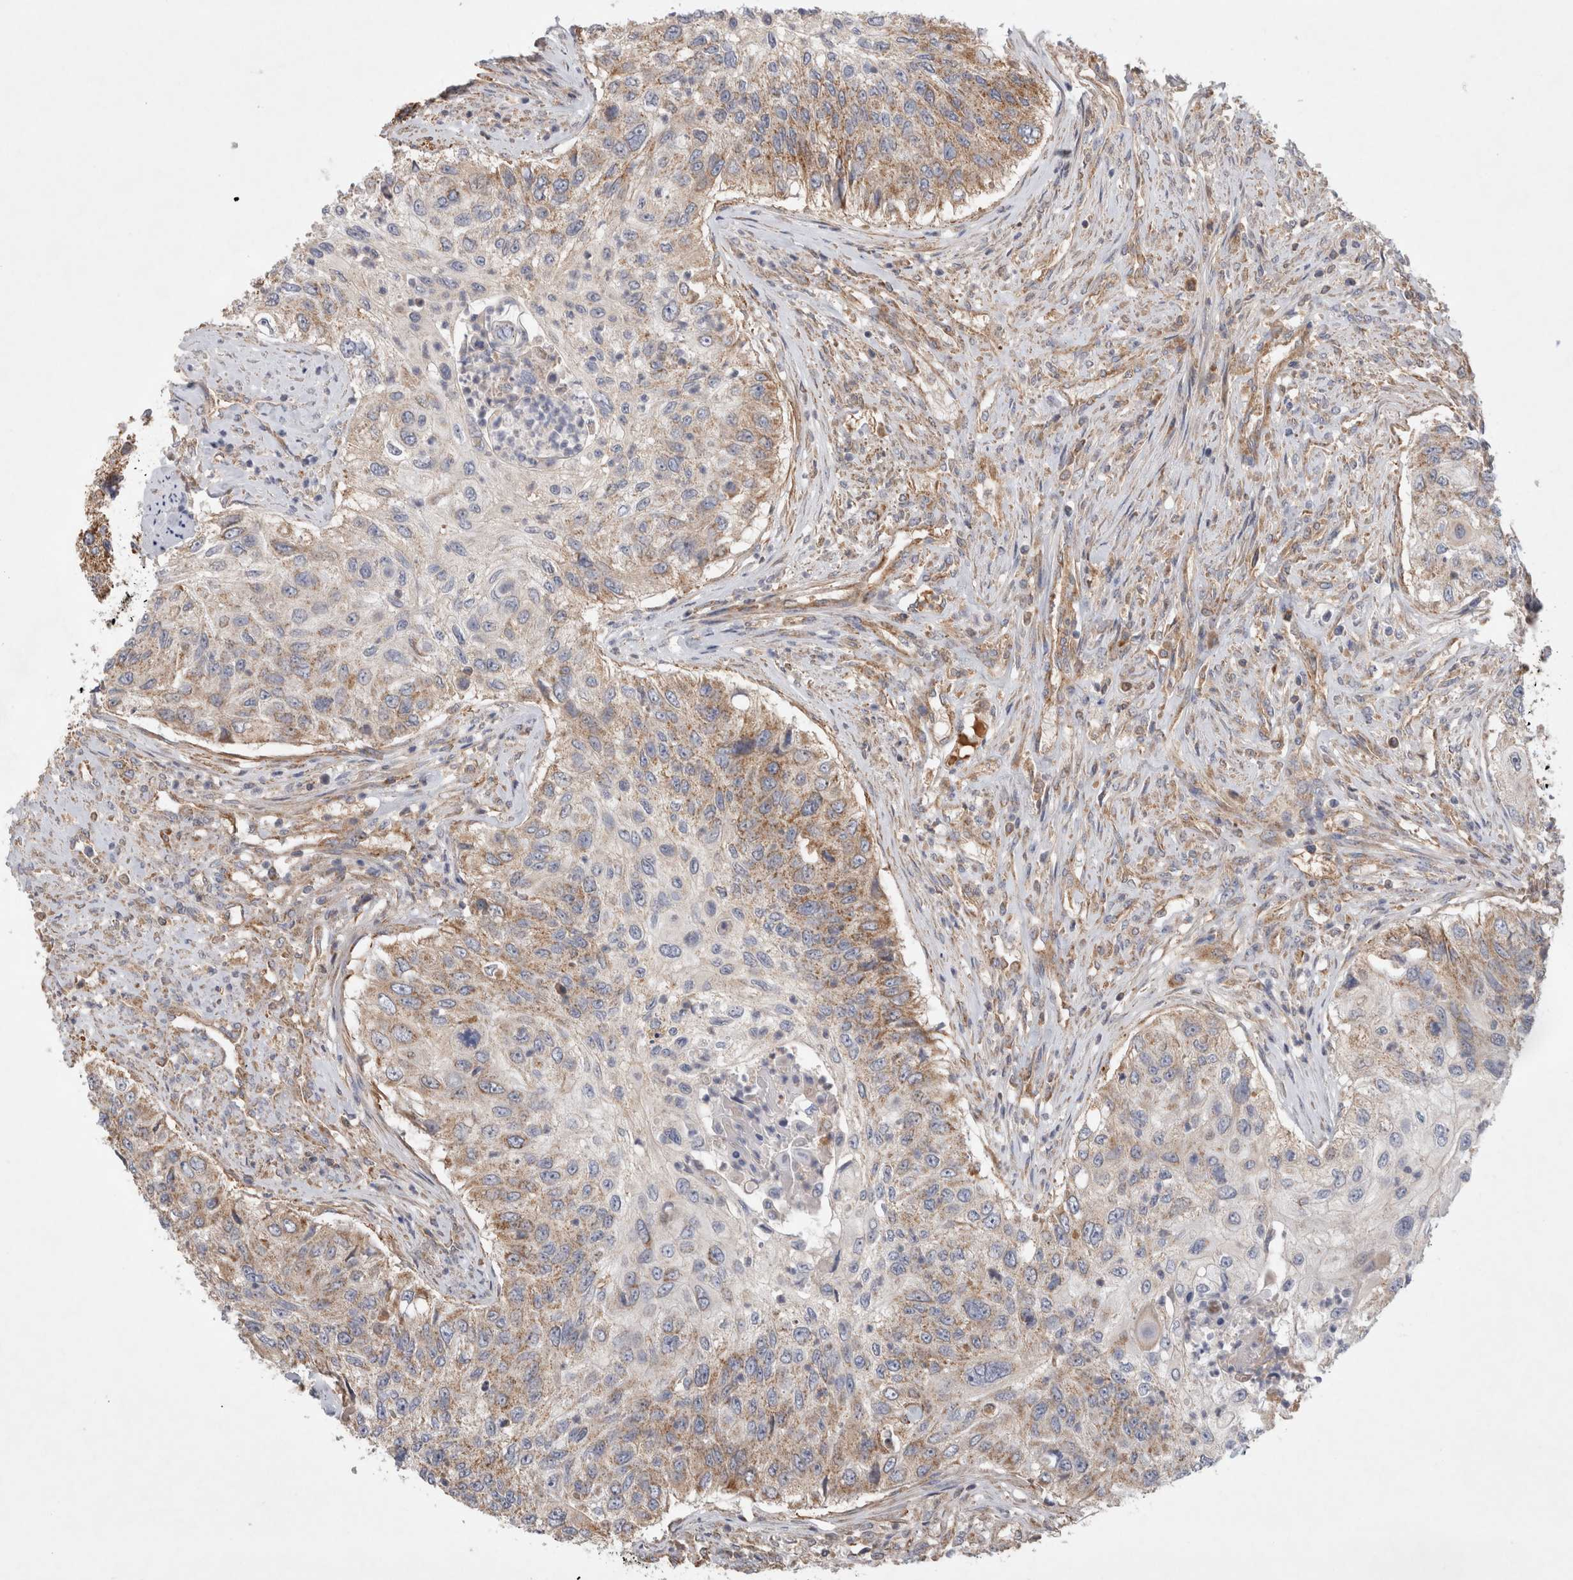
{"staining": {"intensity": "moderate", "quantity": "25%-75%", "location": "cytoplasmic/membranous"}, "tissue": "urothelial cancer", "cell_type": "Tumor cells", "image_type": "cancer", "snomed": [{"axis": "morphology", "description": "Urothelial carcinoma, High grade"}, {"axis": "topography", "description": "Urinary bladder"}], "caption": "Tumor cells exhibit moderate cytoplasmic/membranous expression in approximately 25%-75% of cells in high-grade urothelial carcinoma.", "gene": "MRPS28", "patient": {"sex": "female", "age": 60}}